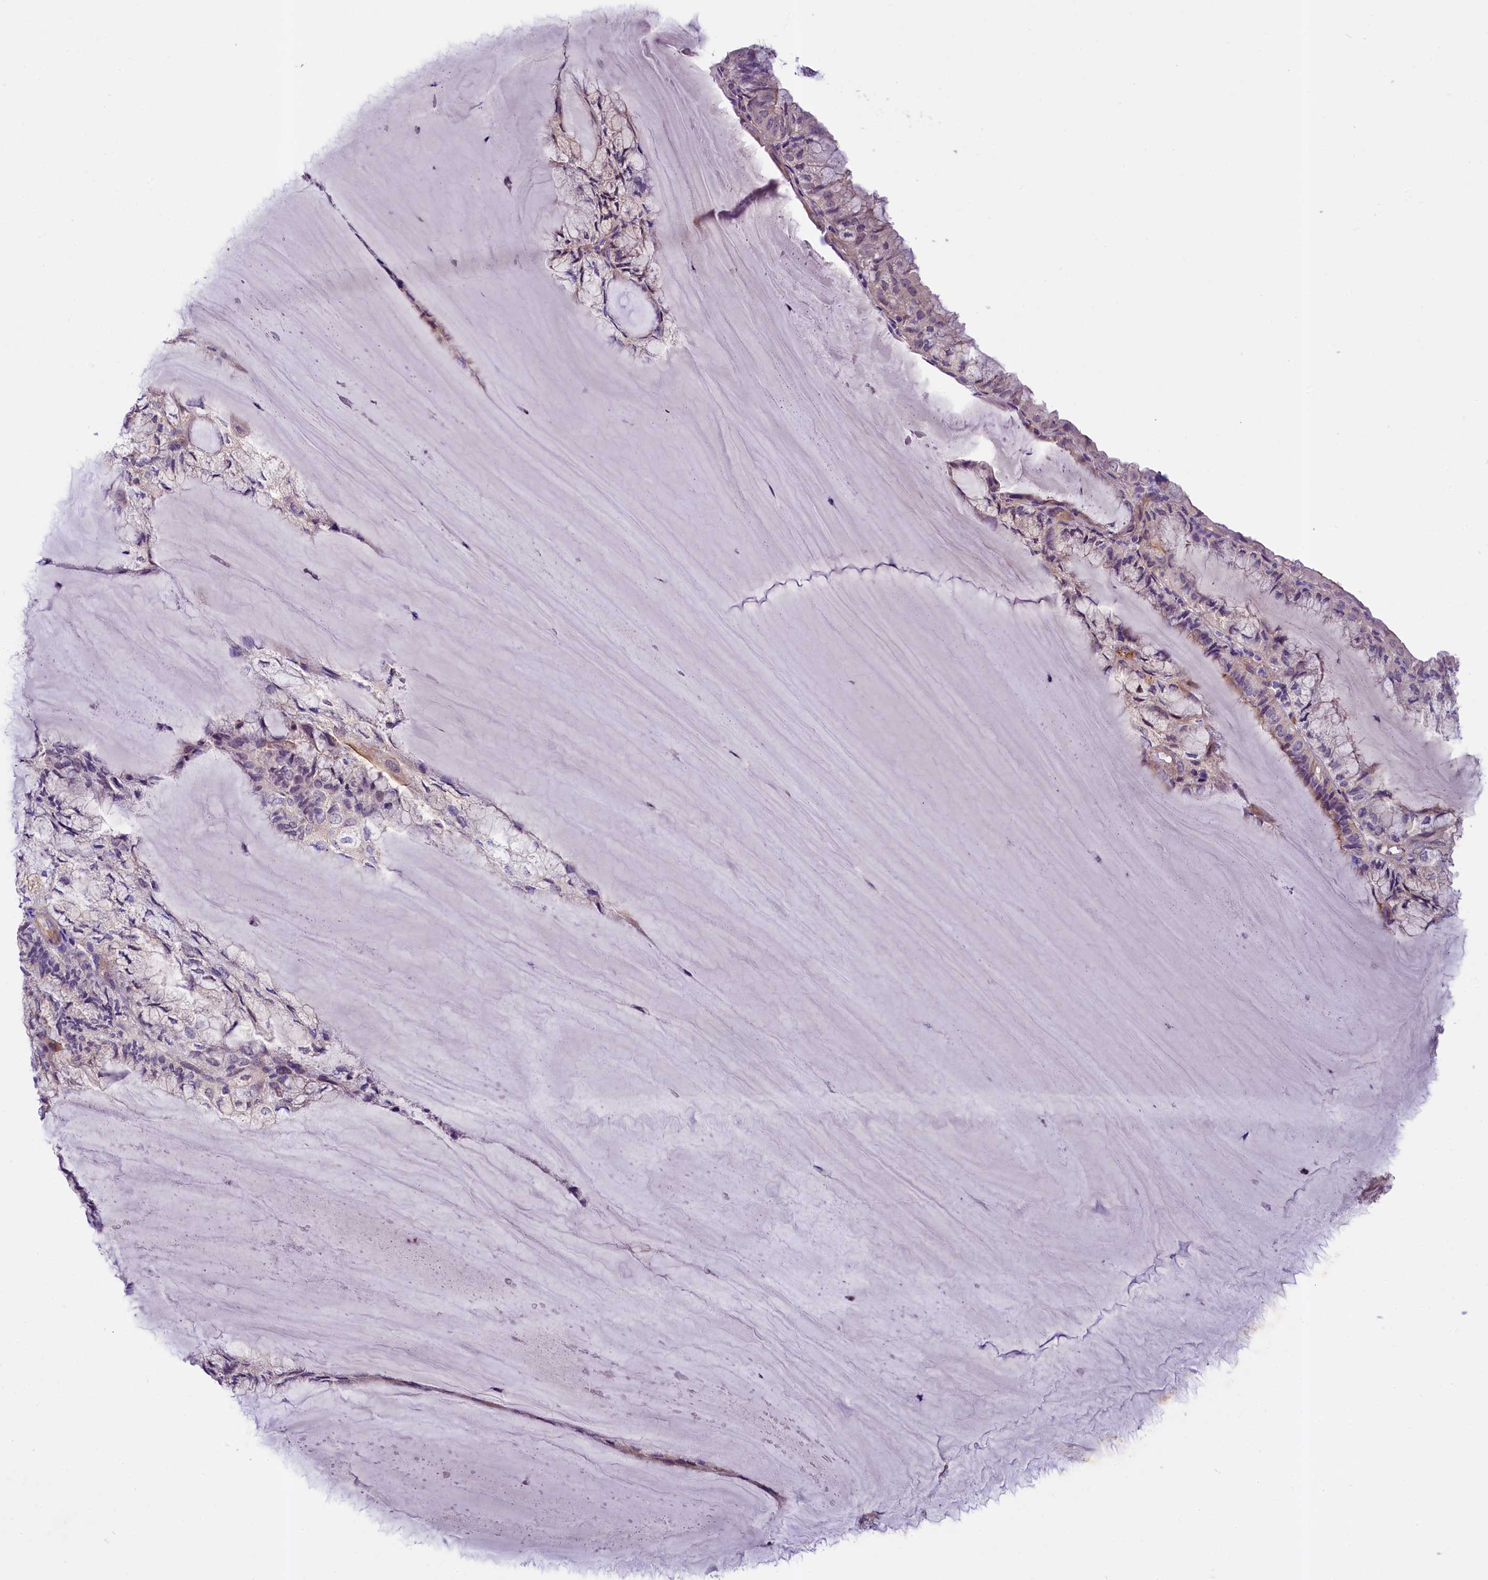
{"staining": {"intensity": "negative", "quantity": "none", "location": "none"}, "tissue": "endometrial cancer", "cell_type": "Tumor cells", "image_type": "cancer", "snomed": [{"axis": "morphology", "description": "Adenocarcinoma, NOS"}, {"axis": "topography", "description": "Endometrium"}], "caption": "A high-resolution histopathology image shows IHC staining of adenocarcinoma (endometrial), which demonstrates no significant staining in tumor cells.", "gene": "UBXN6", "patient": {"sex": "female", "age": 81}}